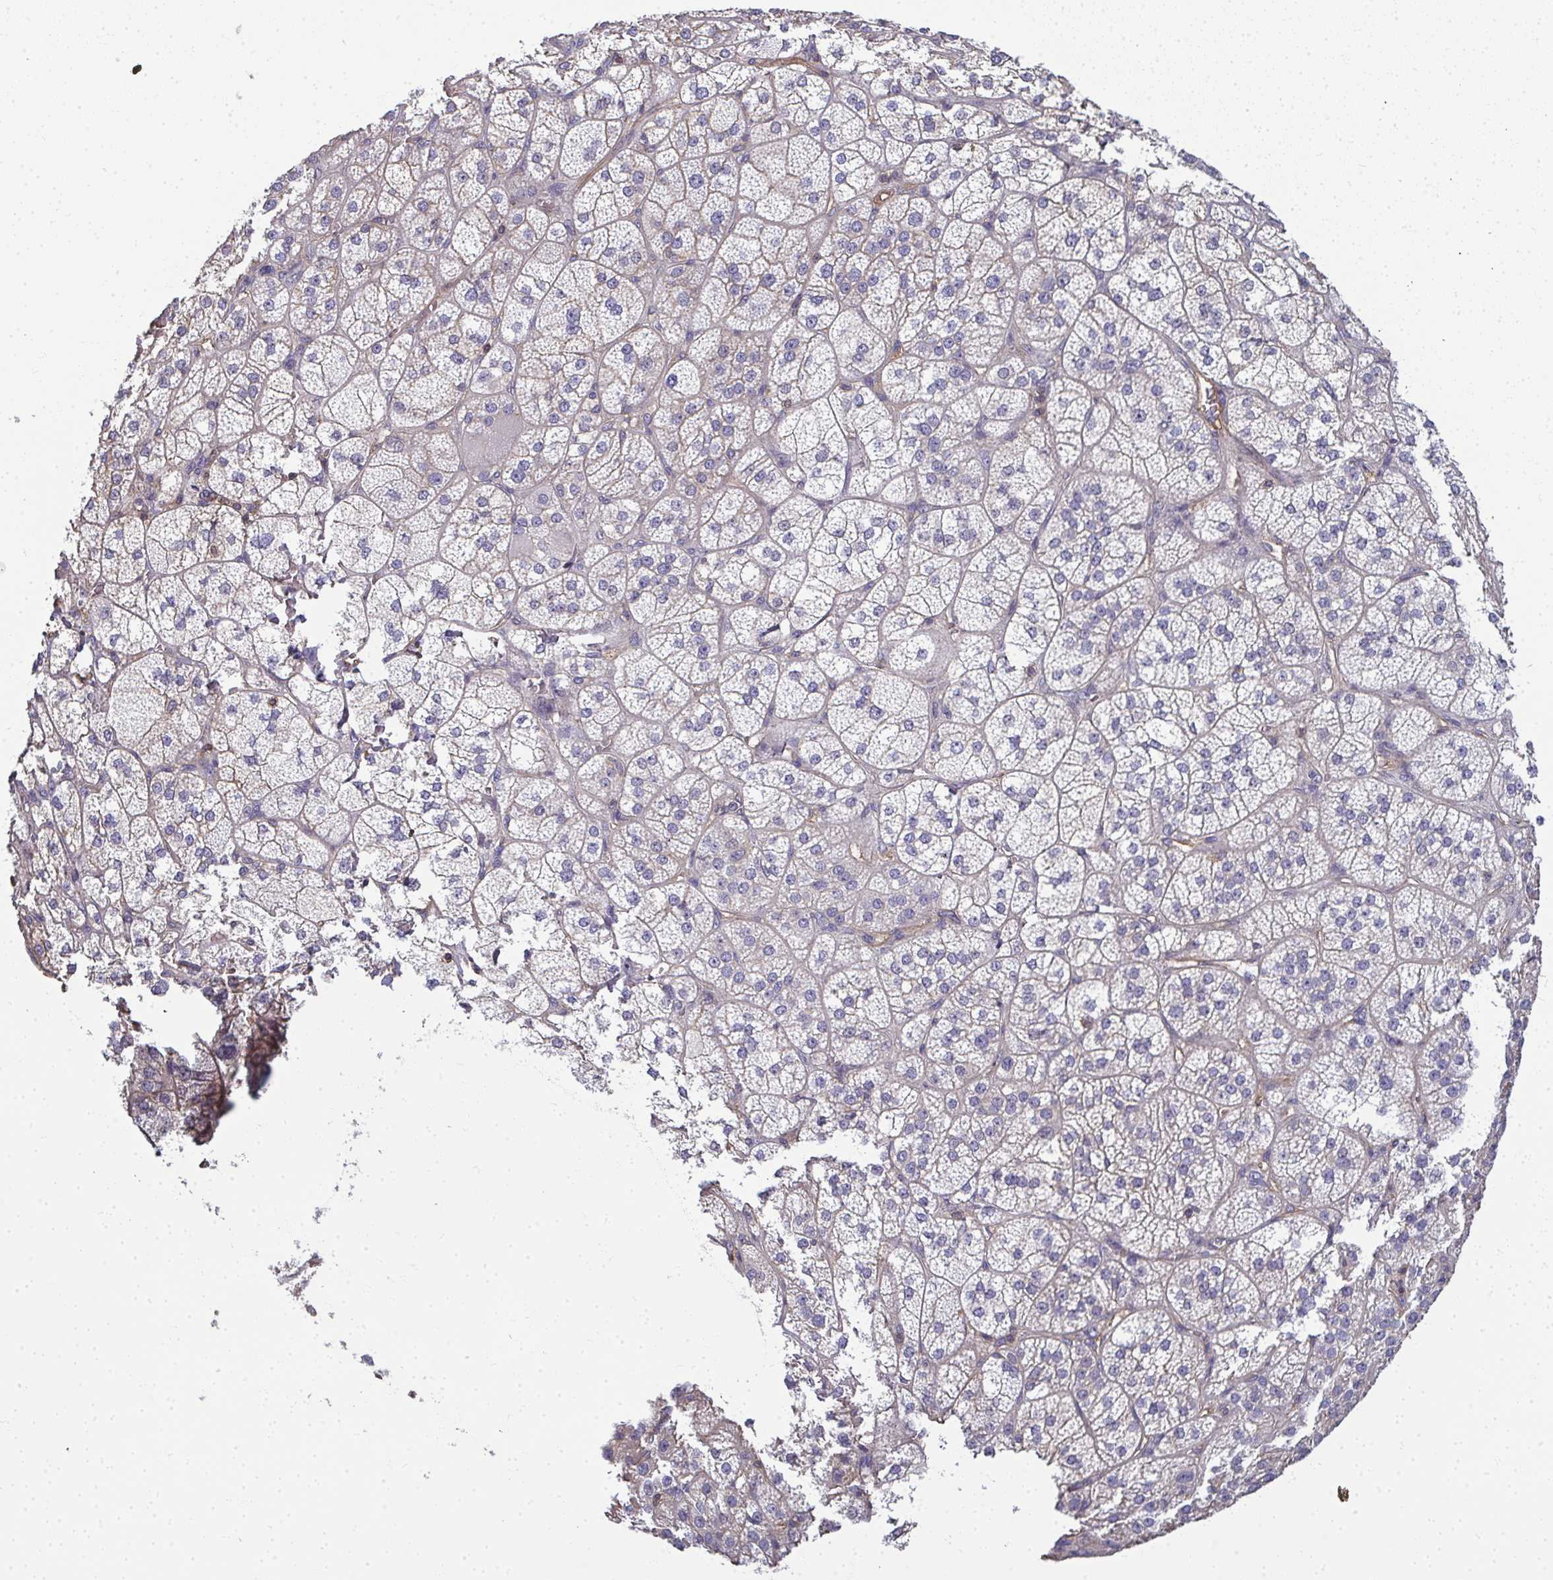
{"staining": {"intensity": "weak", "quantity": "<25%", "location": "cytoplasmic/membranous"}, "tissue": "adrenal gland", "cell_type": "Glandular cells", "image_type": "normal", "snomed": [{"axis": "morphology", "description": "Normal tissue, NOS"}, {"axis": "topography", "description": "Adrenal gland"}], "caption": "This histopathology image is of unremarkable adrenal gland stained with immunohistochemistry to label a protein in brown with the nuclei are counter-stained blue. There is no positivity in glandular cells.", "gene": "MYL1", "patient": {"sex": "female", "age": 60}}